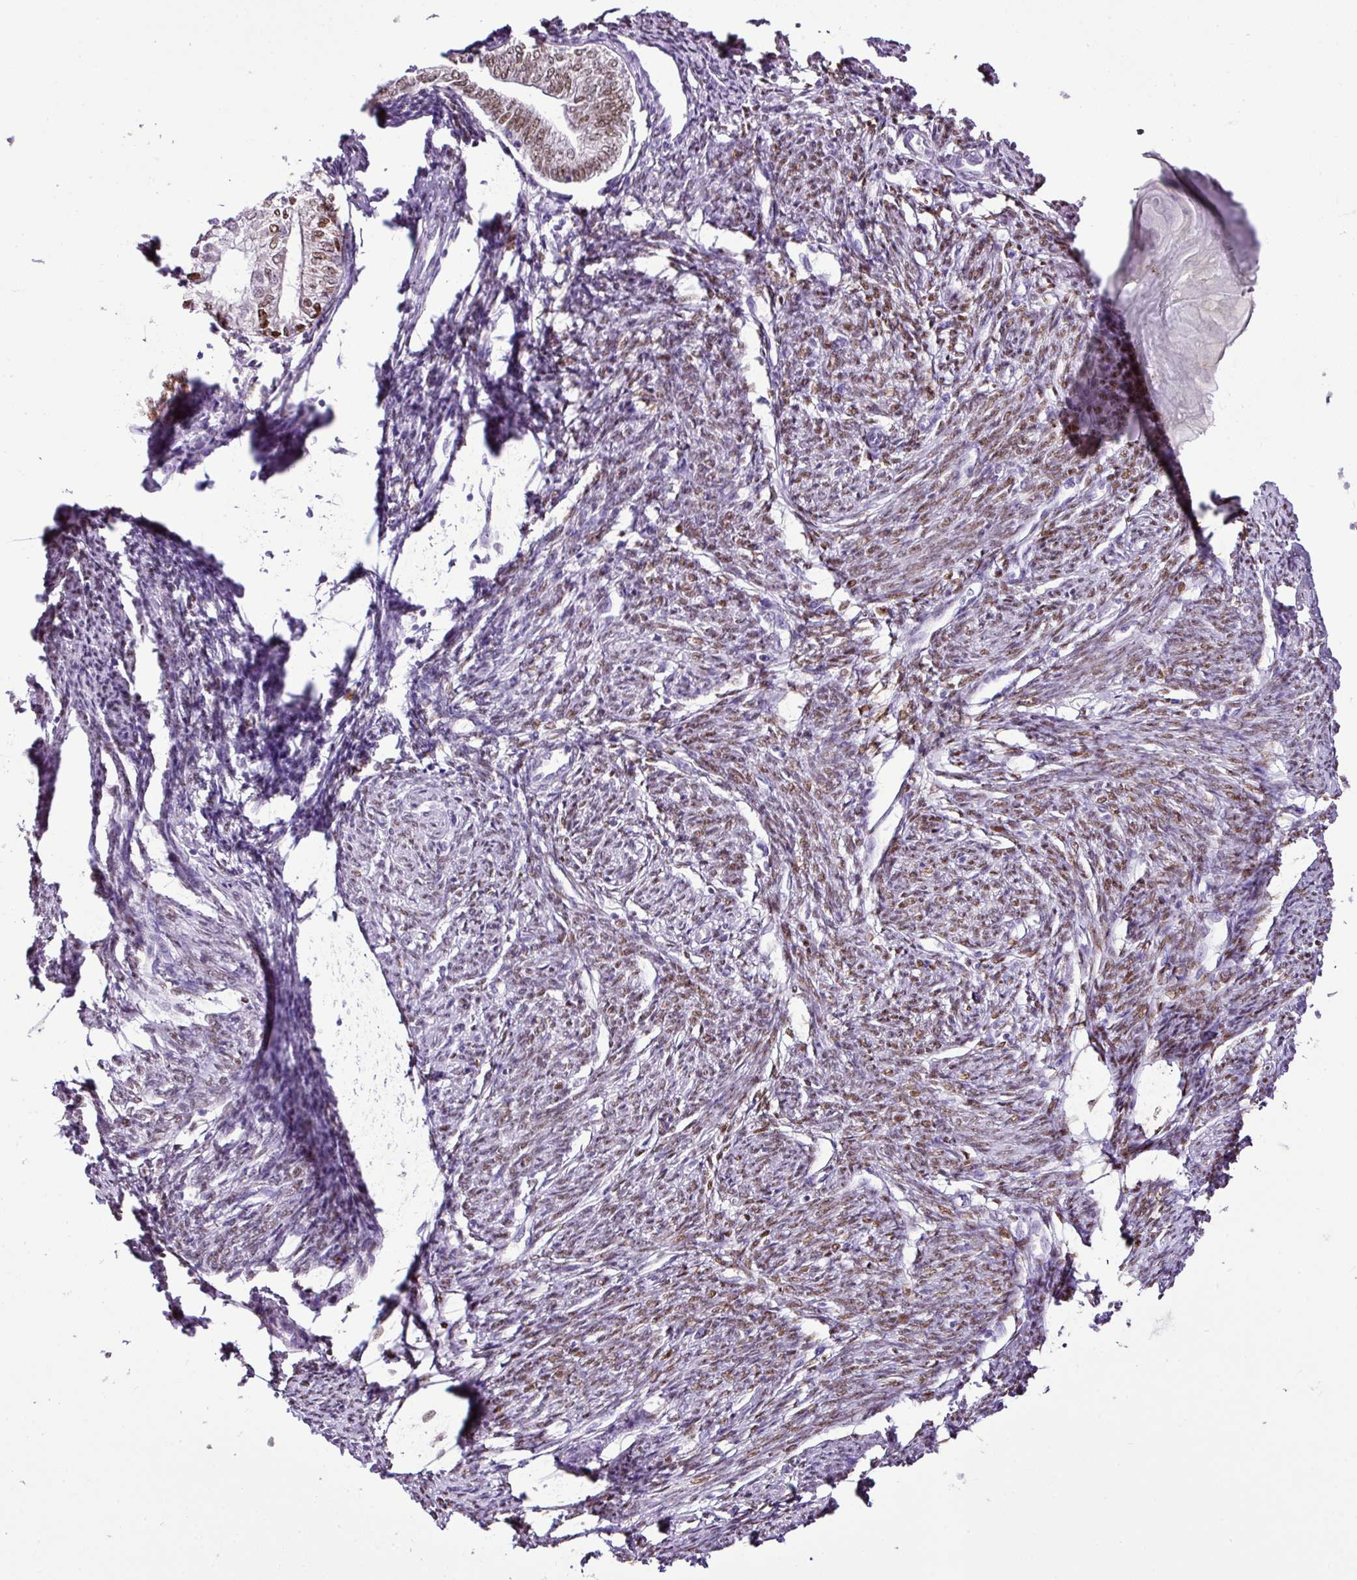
{"staining": {"intensity": "moderate", "quantity": "25%-75%", "location": "nuclear"}, "tissue": "smooth muscle", "cell_type": "Smooth muscle cells", "image_type": "normal", "snomed": [{"axis": "morphology", "description": "Normal tissue, NOS"}, {"axis": "topography", "description": "Smooth muscle"}, {"axis": "topography", "description": "Fallopian tube"}], "caption": "IHC photomicrograph of unremarkable smooth muscle stained for a protein (brown), which demonstrates medium levels of moderate nuclear expression in approximately 25%-75% of smooth muscle cells.", "gene": "ESR1", "patient": {"sex": "female", "age": 59}}